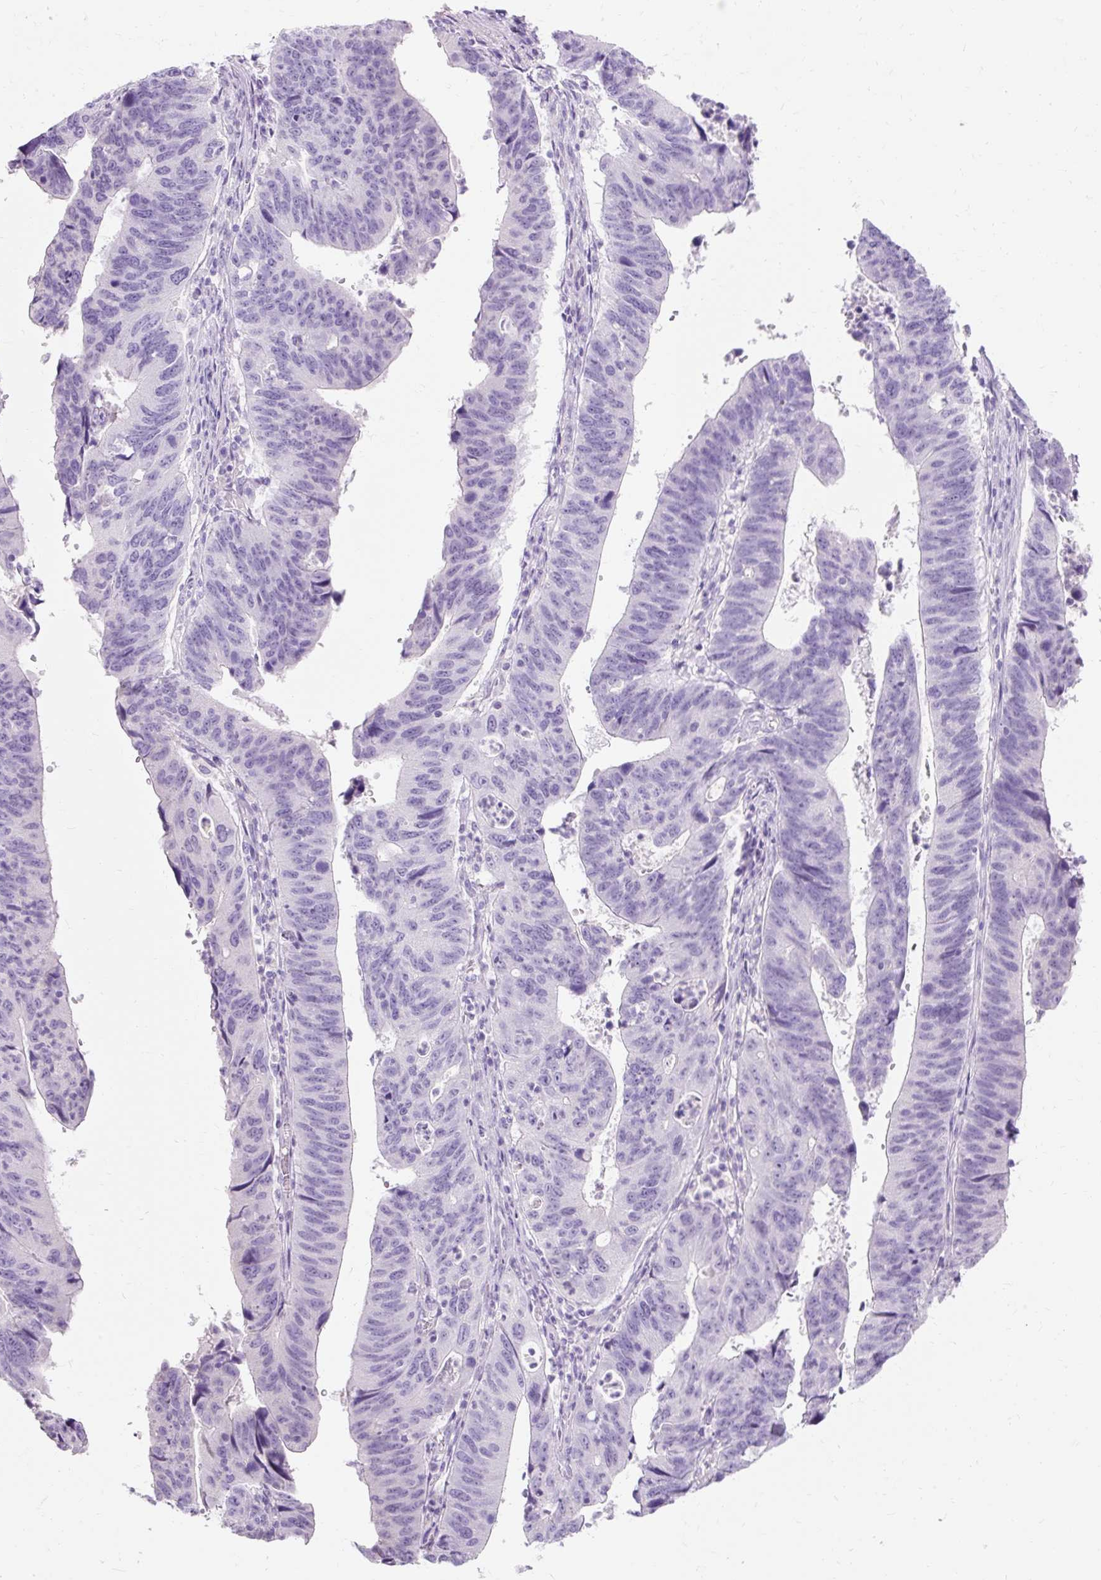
{"staining": {"intensity": "negative", "quantity": "none", "location": "none"}, "tissue": "stomach cancer", "cell_type": "Tumor cells", "image_type": "cancer", "snomed": [{"axis": "morphology", "description": "Adenocarcinoma, NOS"}, {"axis": "topography", "description": "Stomach"}], "caption": "Tumor cells show no significant staining in adenocarcinoma (stomach).", "gene": "TMEM213", "patient": {"sex": "male", "age": 59}}